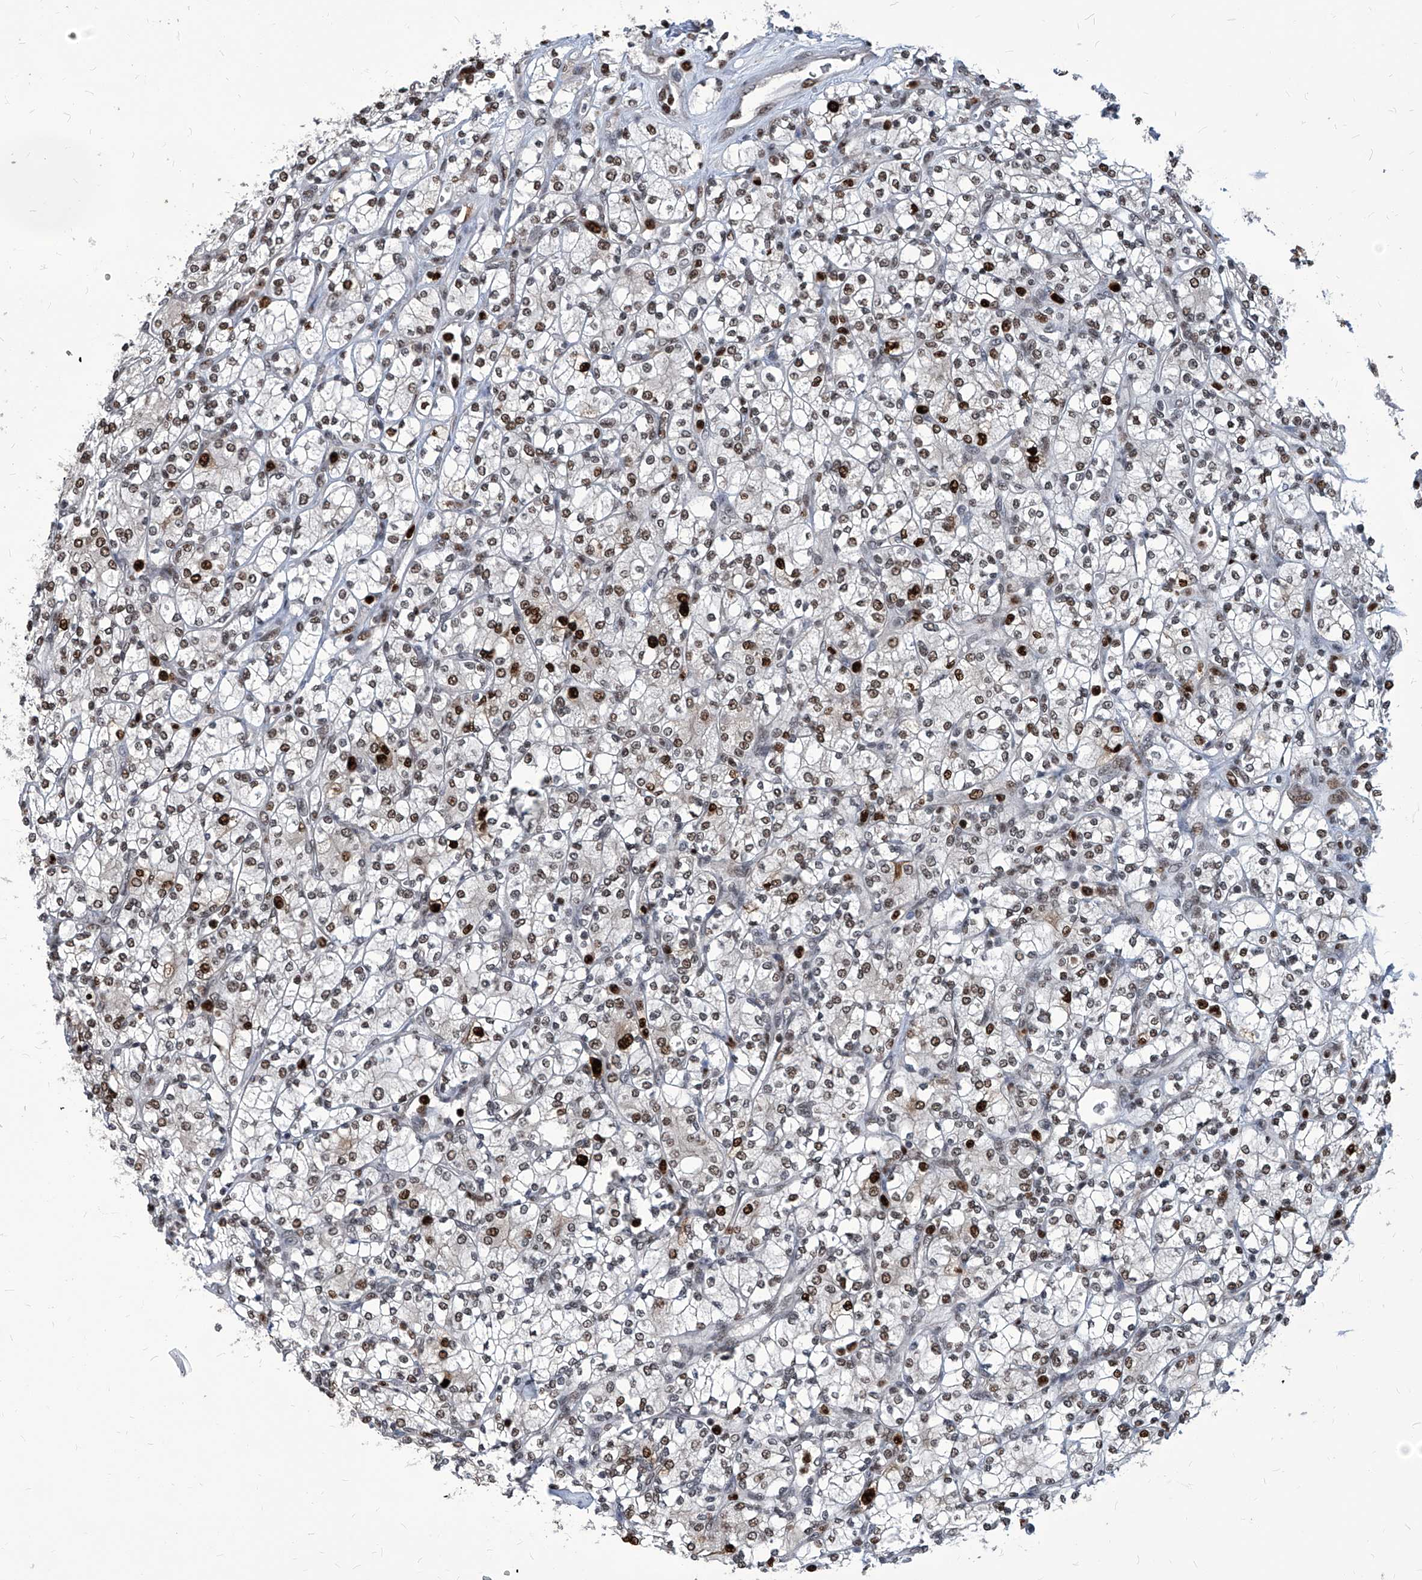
{"staining": {"intensity": "strong", "quantity": "25%-75%", "location": "nuclear"}, "tissue": "renal cancer", "cell_type": "Tumor cells", "image_type": "cancer", "snomed": [{"axis": "morphology", "description": "Adenocarcinoma, NOS"}, {"axis": "topography", "description": "Kidney"}], "caption": "Renal cancer stained with a protein marker reveals strong staining in tumor cells.", "gene": "PCNA", "patient": {"sex": "male", "age": 77}}